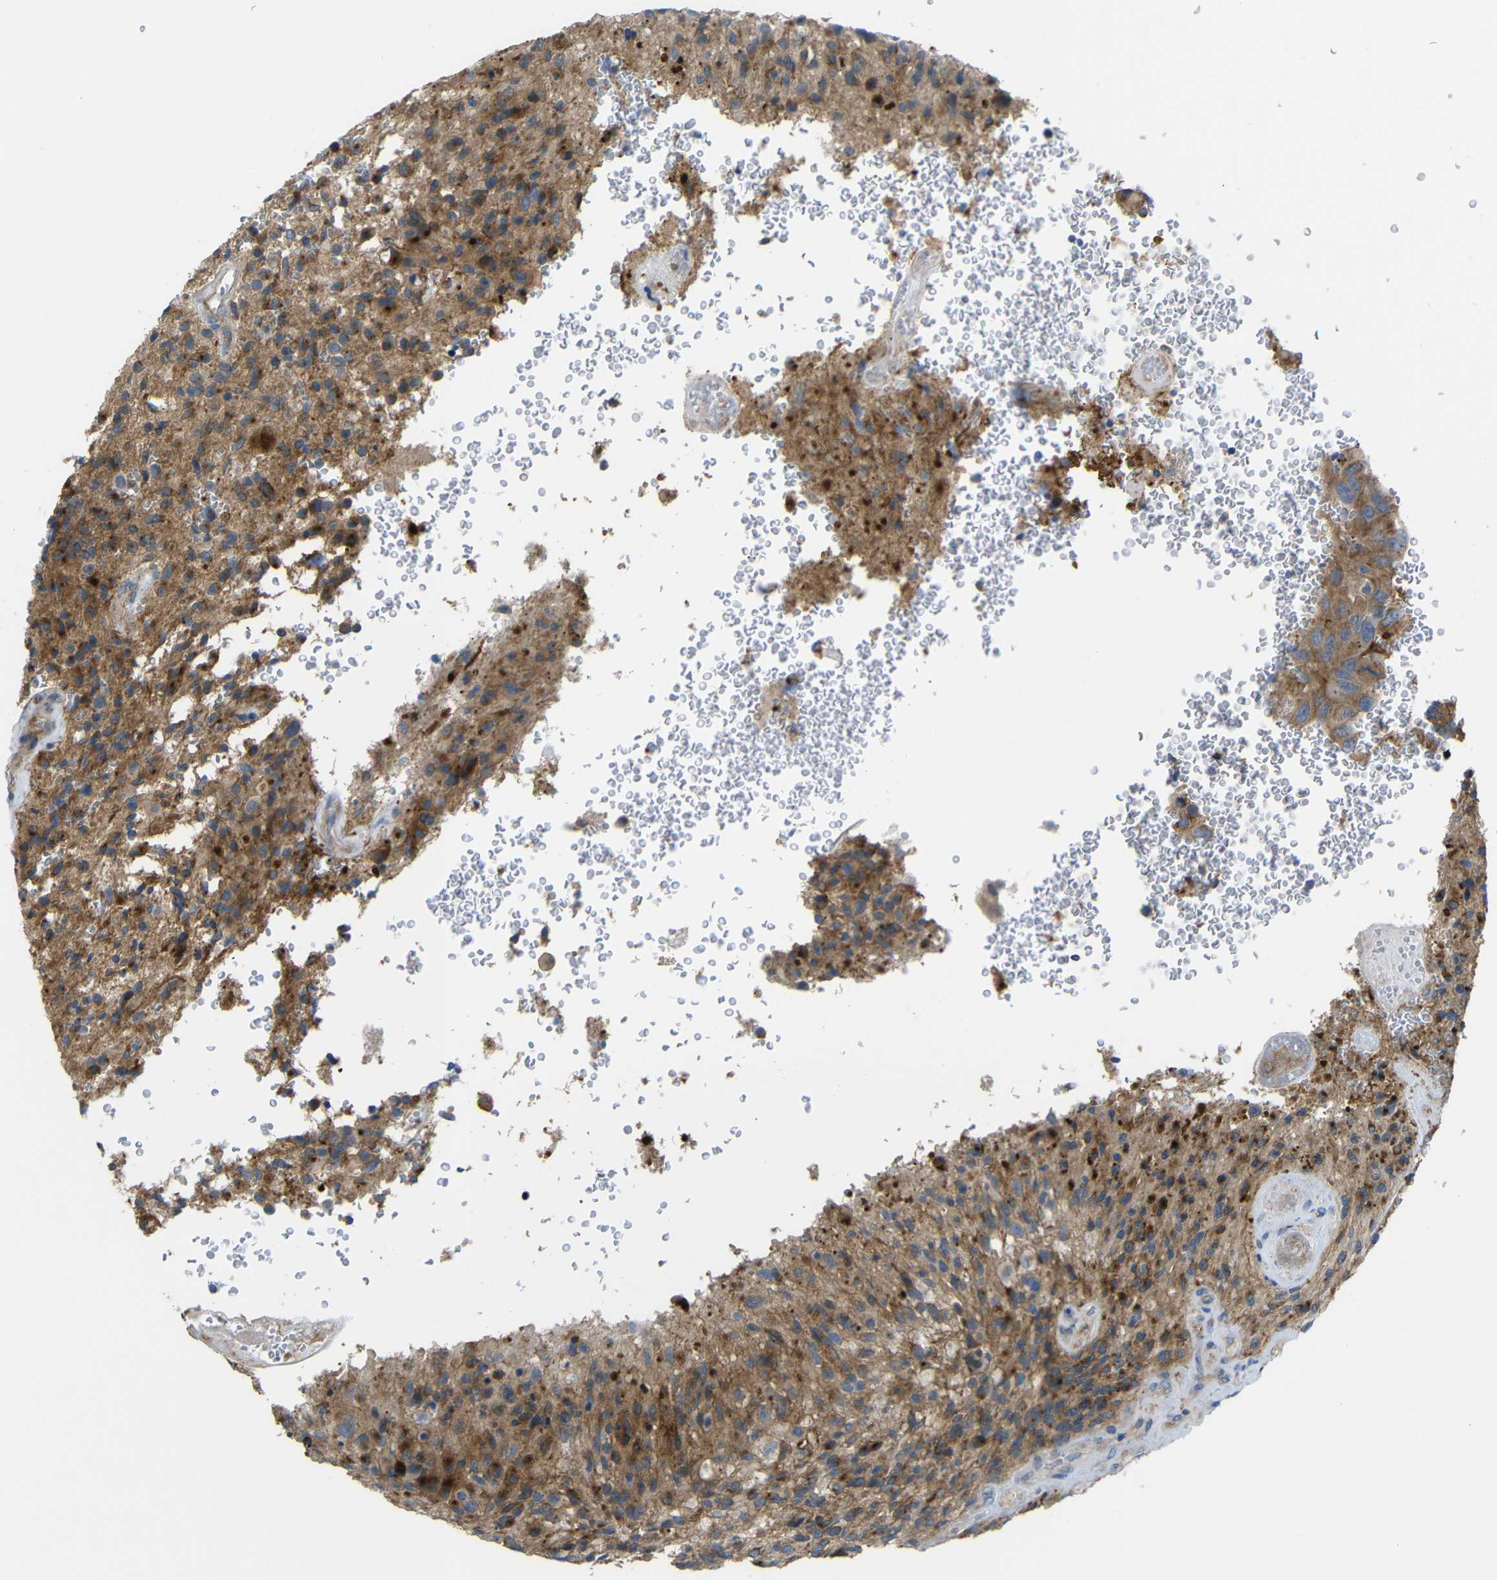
{"staining": {"intensity": "moderate", "quantity": ">75%", "location": "cytoplasmic/membranous"}, "tissue": "glioma", "cell_type": "Tumor cells", "image_type": "cancer", "snomed": [{"axis": "morphology", "description": "Normal tissue, NOS"}, {"axis": "morphology", "description": "Glioma, malignant, High grade"}, {"axis": "topography", "description": "Cerebral cortex"}], "caption": "Immunohistochemistry (DAB) staining of high-grade glioma (malignant) exhibits moderate cytoplasmic/membranous protein staining in approximately >75% of tumor cells.", "gene": "SYPL1", "patient": {"sex": "male", "age": 56}}